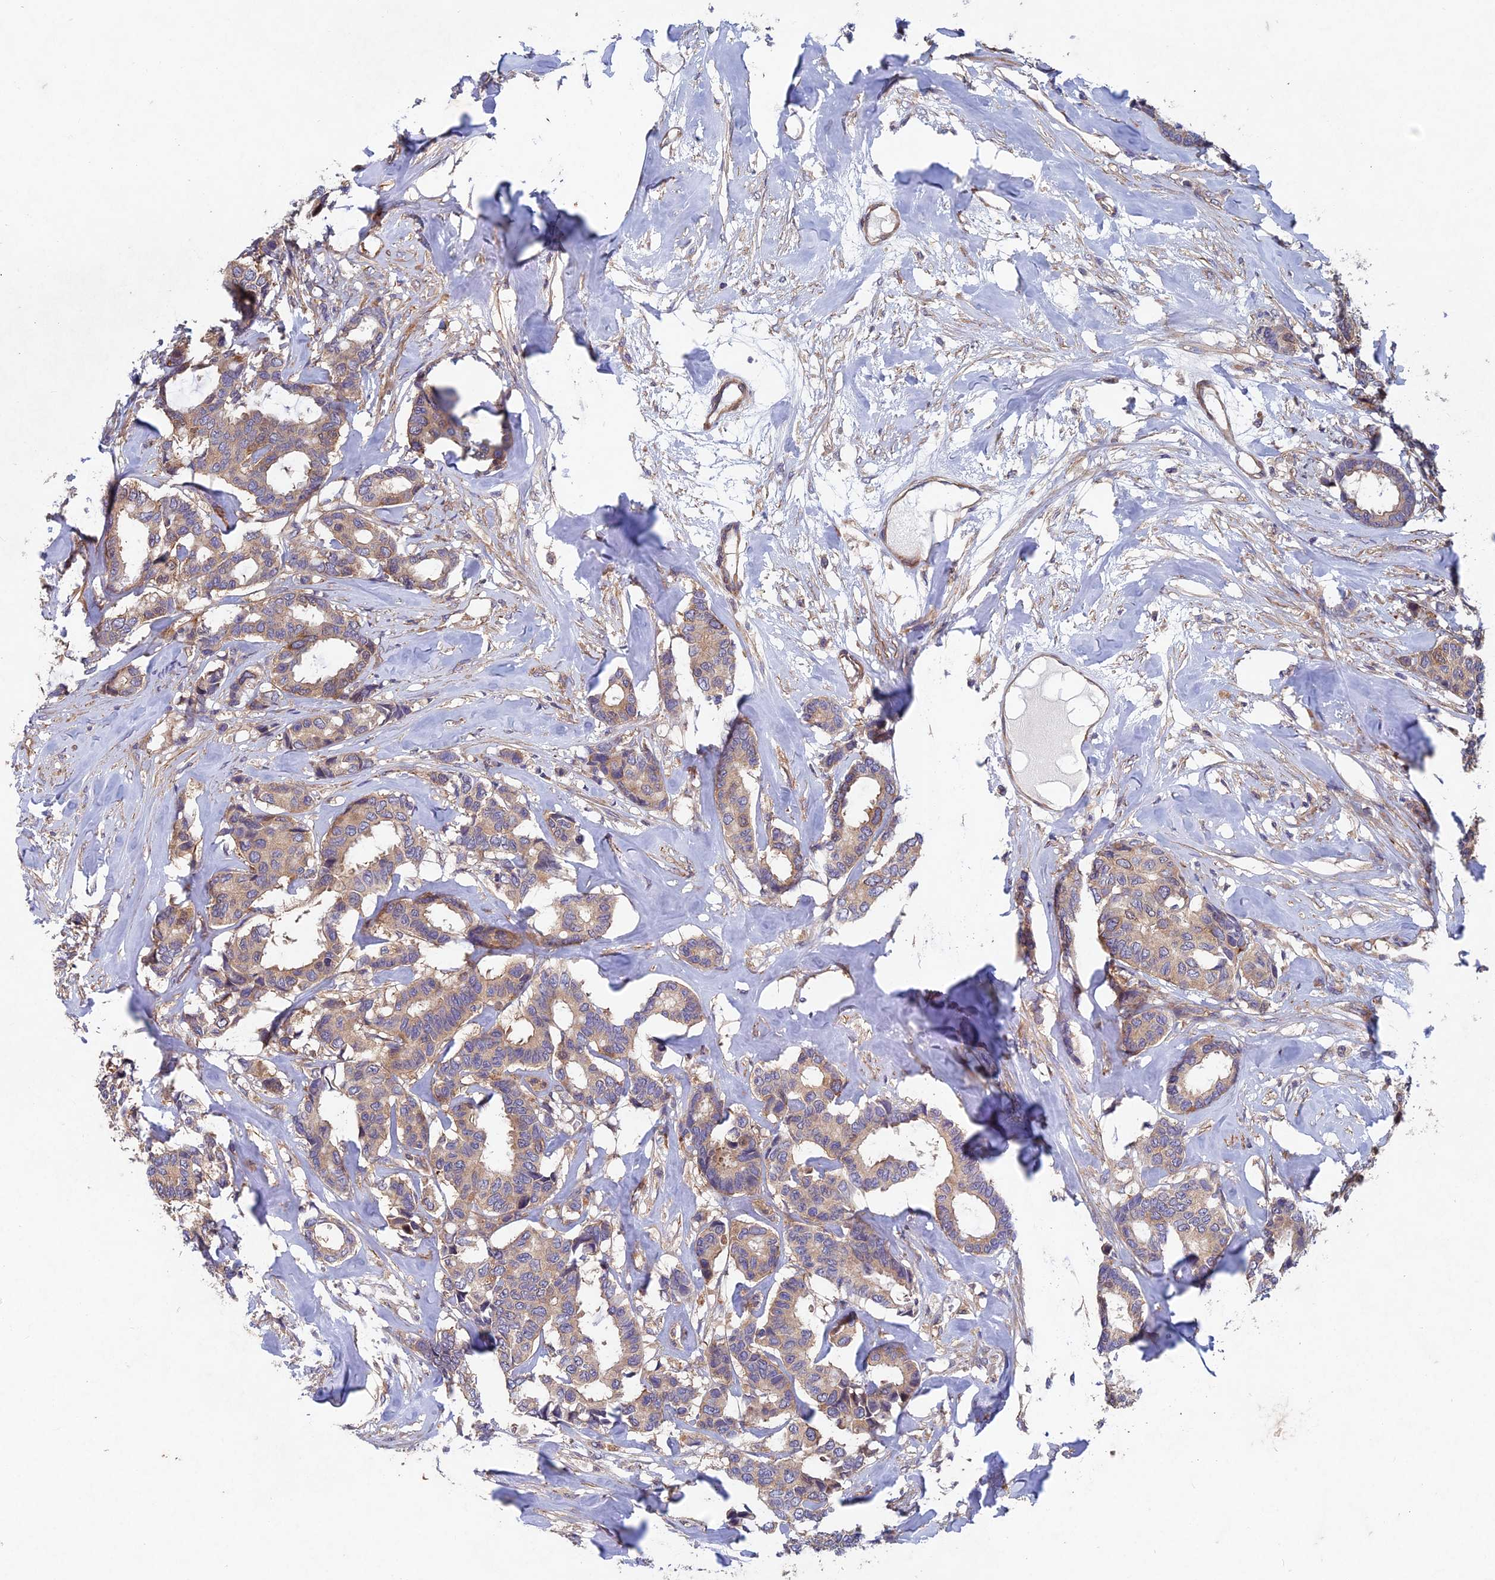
{"staining": {"intensity": "weak", "quantity": ">75%", "location": "cytoplasmic/membranous"}, "tissue": "breast cancer", "cell_type": "Tumor cells", "image_type": "cancer", "snomed": [{"axis": "morphology", "description": "Duct carcinoma"}, {"axis": "topography", "description": "Breast"}], "caption": "An image of invasive ductal carcinoma (breast) stained for a protein exhibits weak cytoplasmic/membranous brown staining in tumor cells.", "gene": "NCAPG", "patient": {"sex": "female", "age": 87}}